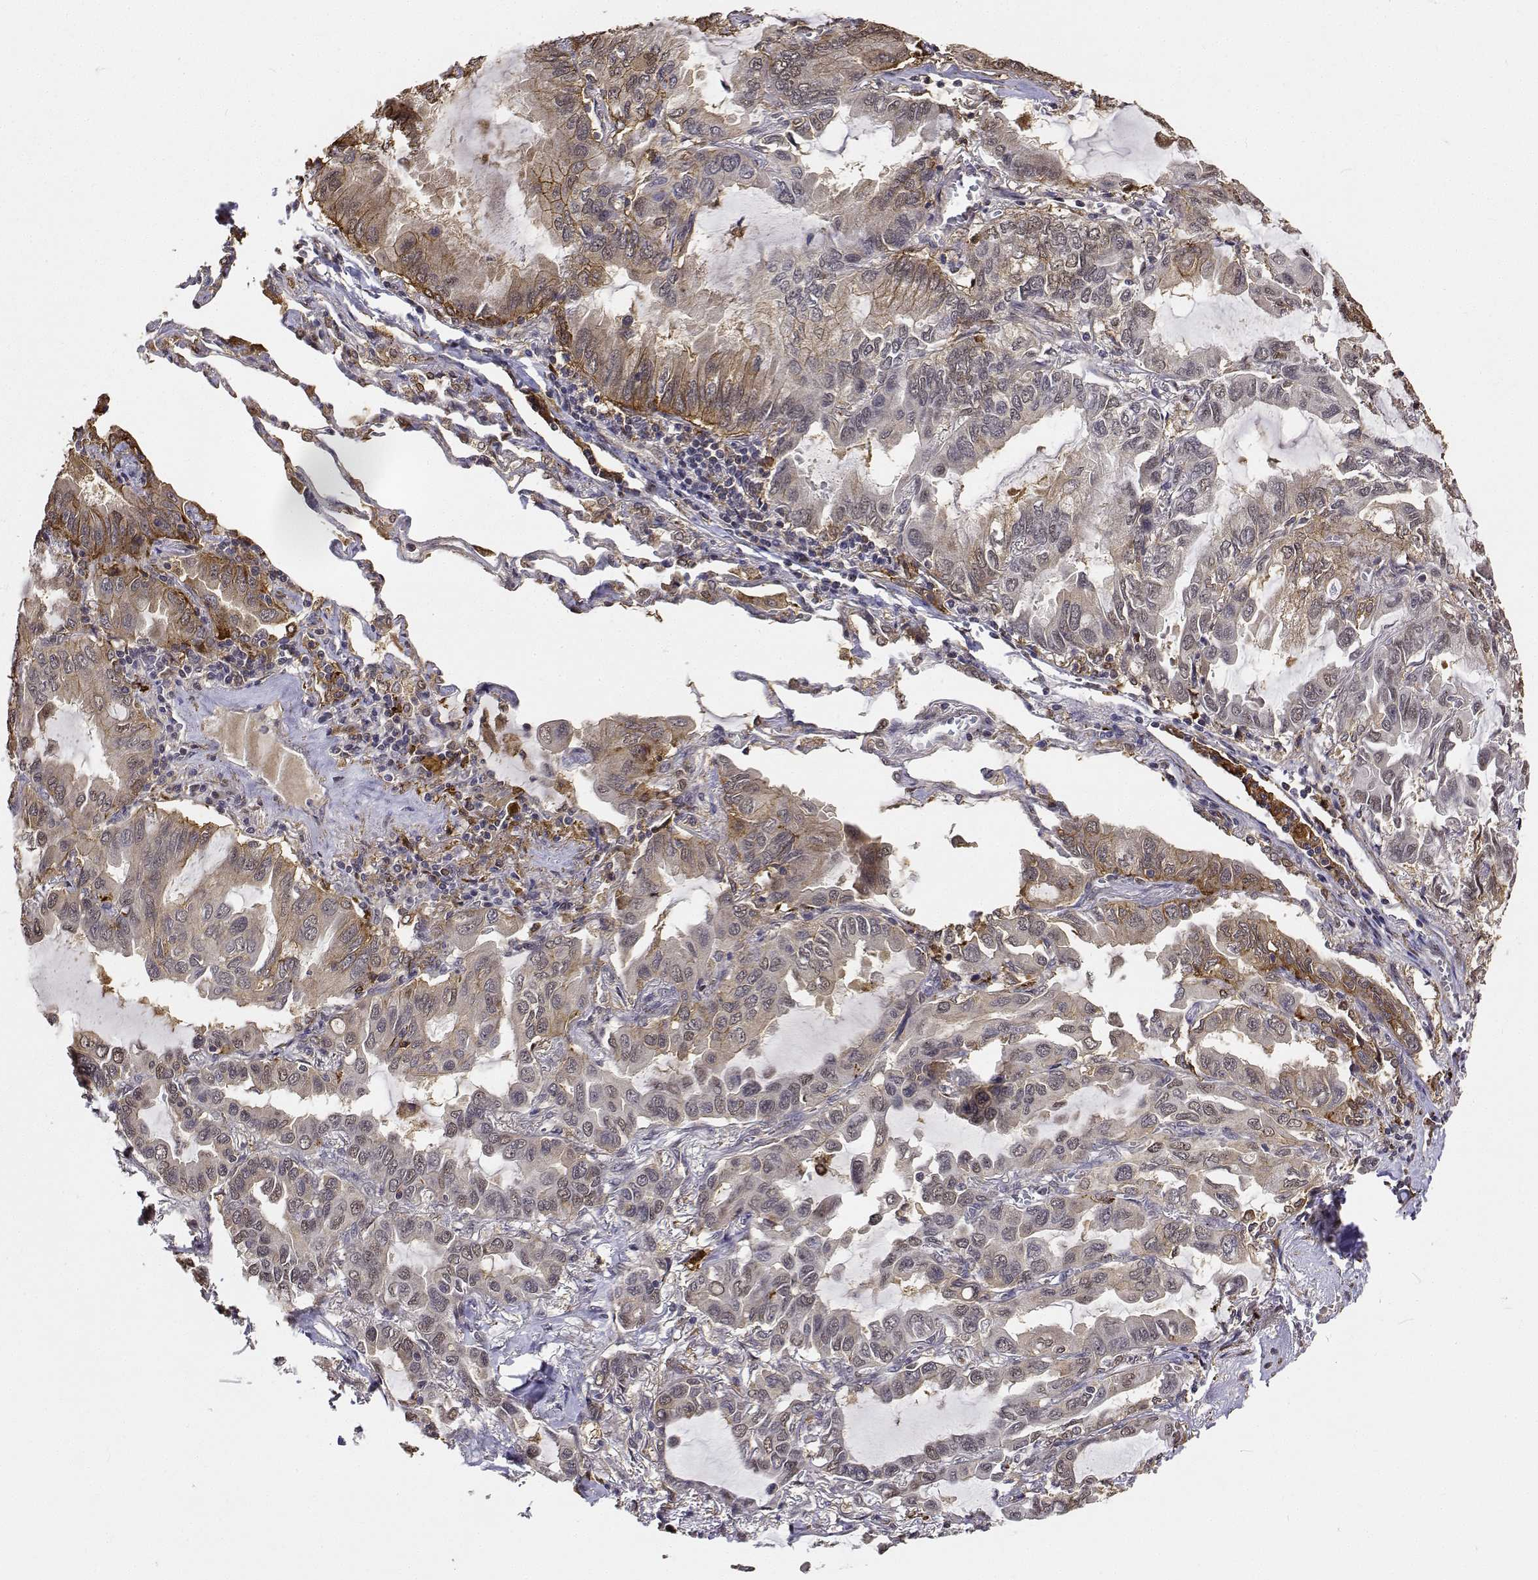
{"staining": {"intensity": "negative", "quantity": "none", "location": "none"}, "tissue": "lung cancer", "cell_type": "Tumor cells", "image_type": "cancer", "snomed": [{"axis": "morphology", "description": "Adenocarcinoma, NOS"}, {"axis": "topography", "description": "Lung"}], "caption": "IHC image of human lung cancer (adenocarcinoma) stained for a protein (brown), which exhibits no expression in tumor cells.", "gene": "PCID2", "patient": {"sex": "male", "age": 64}}